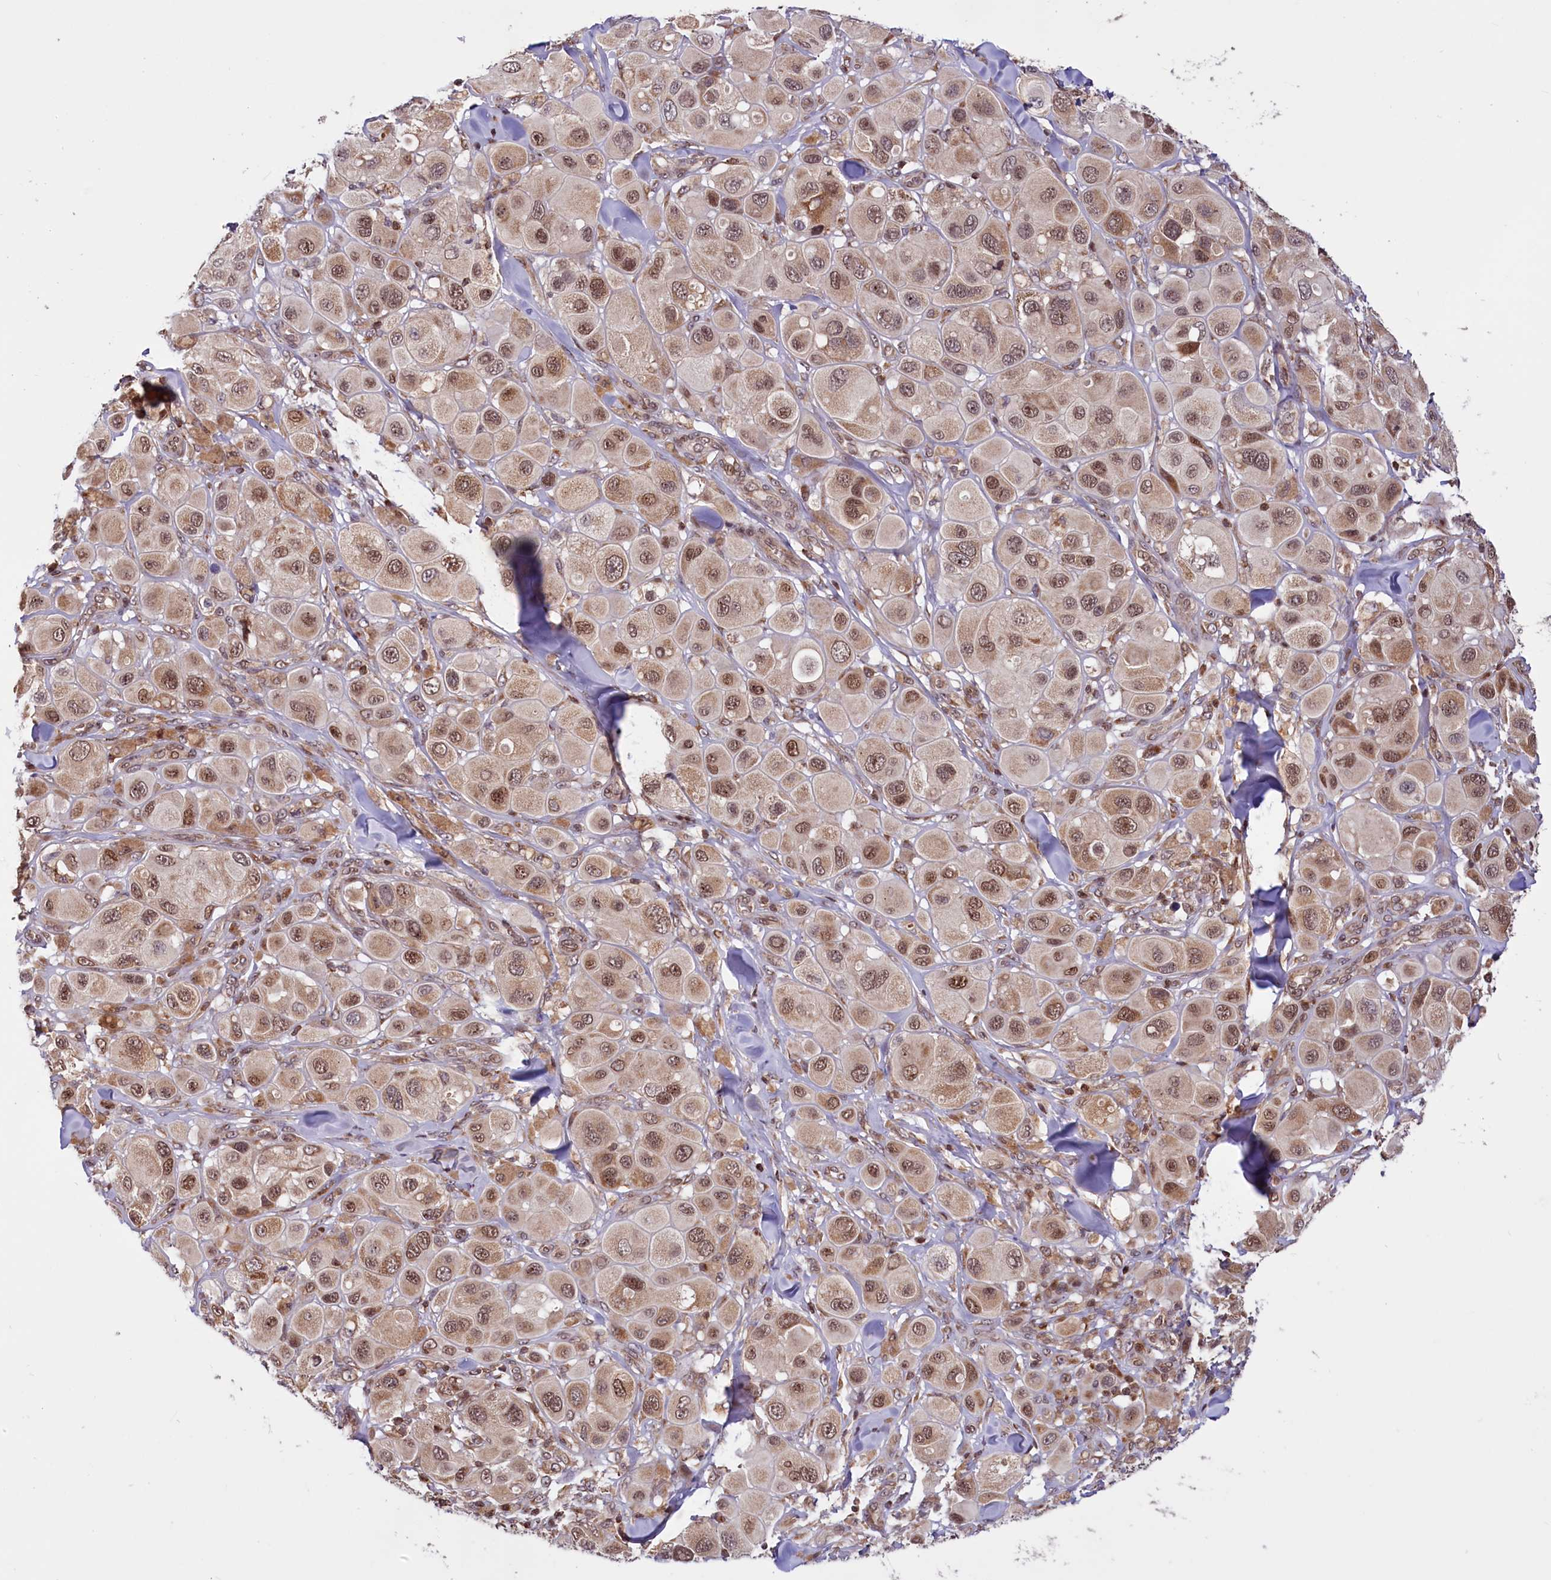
{"staining": {"intensity": "moderate", "quantity": ">75%", "location": "cytoplasmic/membranous,nuclear"}, "tissue": "melanoma", "cell_type": "Tumor cells", "image_type": "cancer", "snomed": [{"axis": "morphology", "description": "Malignant melanoma, Metastatic site"}, {"axis": "topography", "description": "Skin"}], "caption": "Immunohistochemistry photomicrograph of neoplastic tissue: human melanoma stained using immunohistochemistry exhibits medium levels of moderate protein expression localized specifically in the cytoplasmic/membranous and nuclear of tumor cells, appearing as a cytoplasmic/membranous and nuclear brown color.", "gene": "PHC3", "patient": {"sex": "male", "age": 41}}